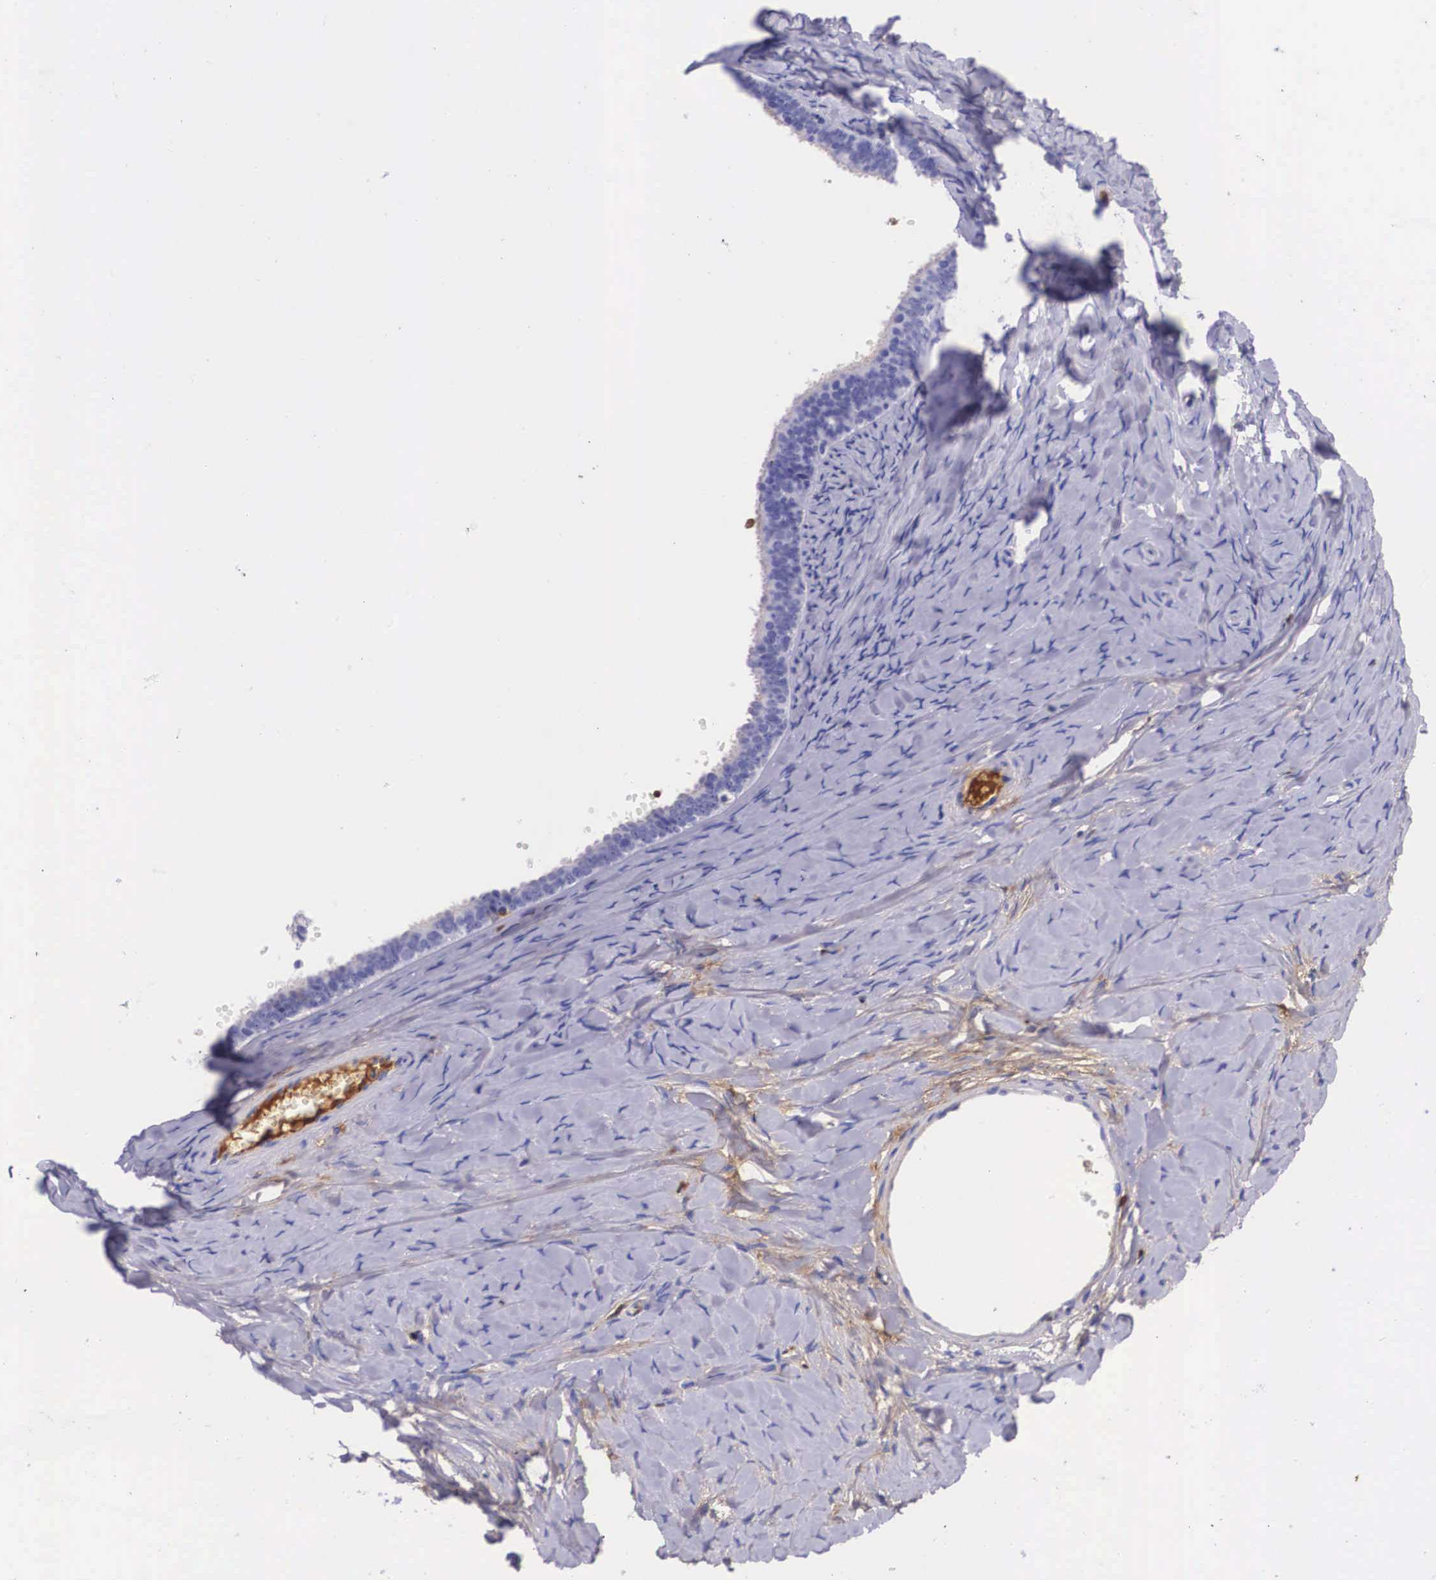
{"staining": {"intensity": "negative", "quantity": "none", "location": "none"}, "tissue": "ovarian cancer", "cell_type": "Tumor cells", "image_type": "cancer", "snomed": [{"axis": "morphology", "description": "Cystadenocarcinoma, serous, NOS"}, {"axis": "topography", "description": "Ovary"}], "caption": "Serous cystadenocarcinoma (ovarian) stained for a protein using immunohistochemistry (IHC) reveals no expression tumor cells.", "gene": "PLG", "patient": {"sex": "female", "age": 71}}